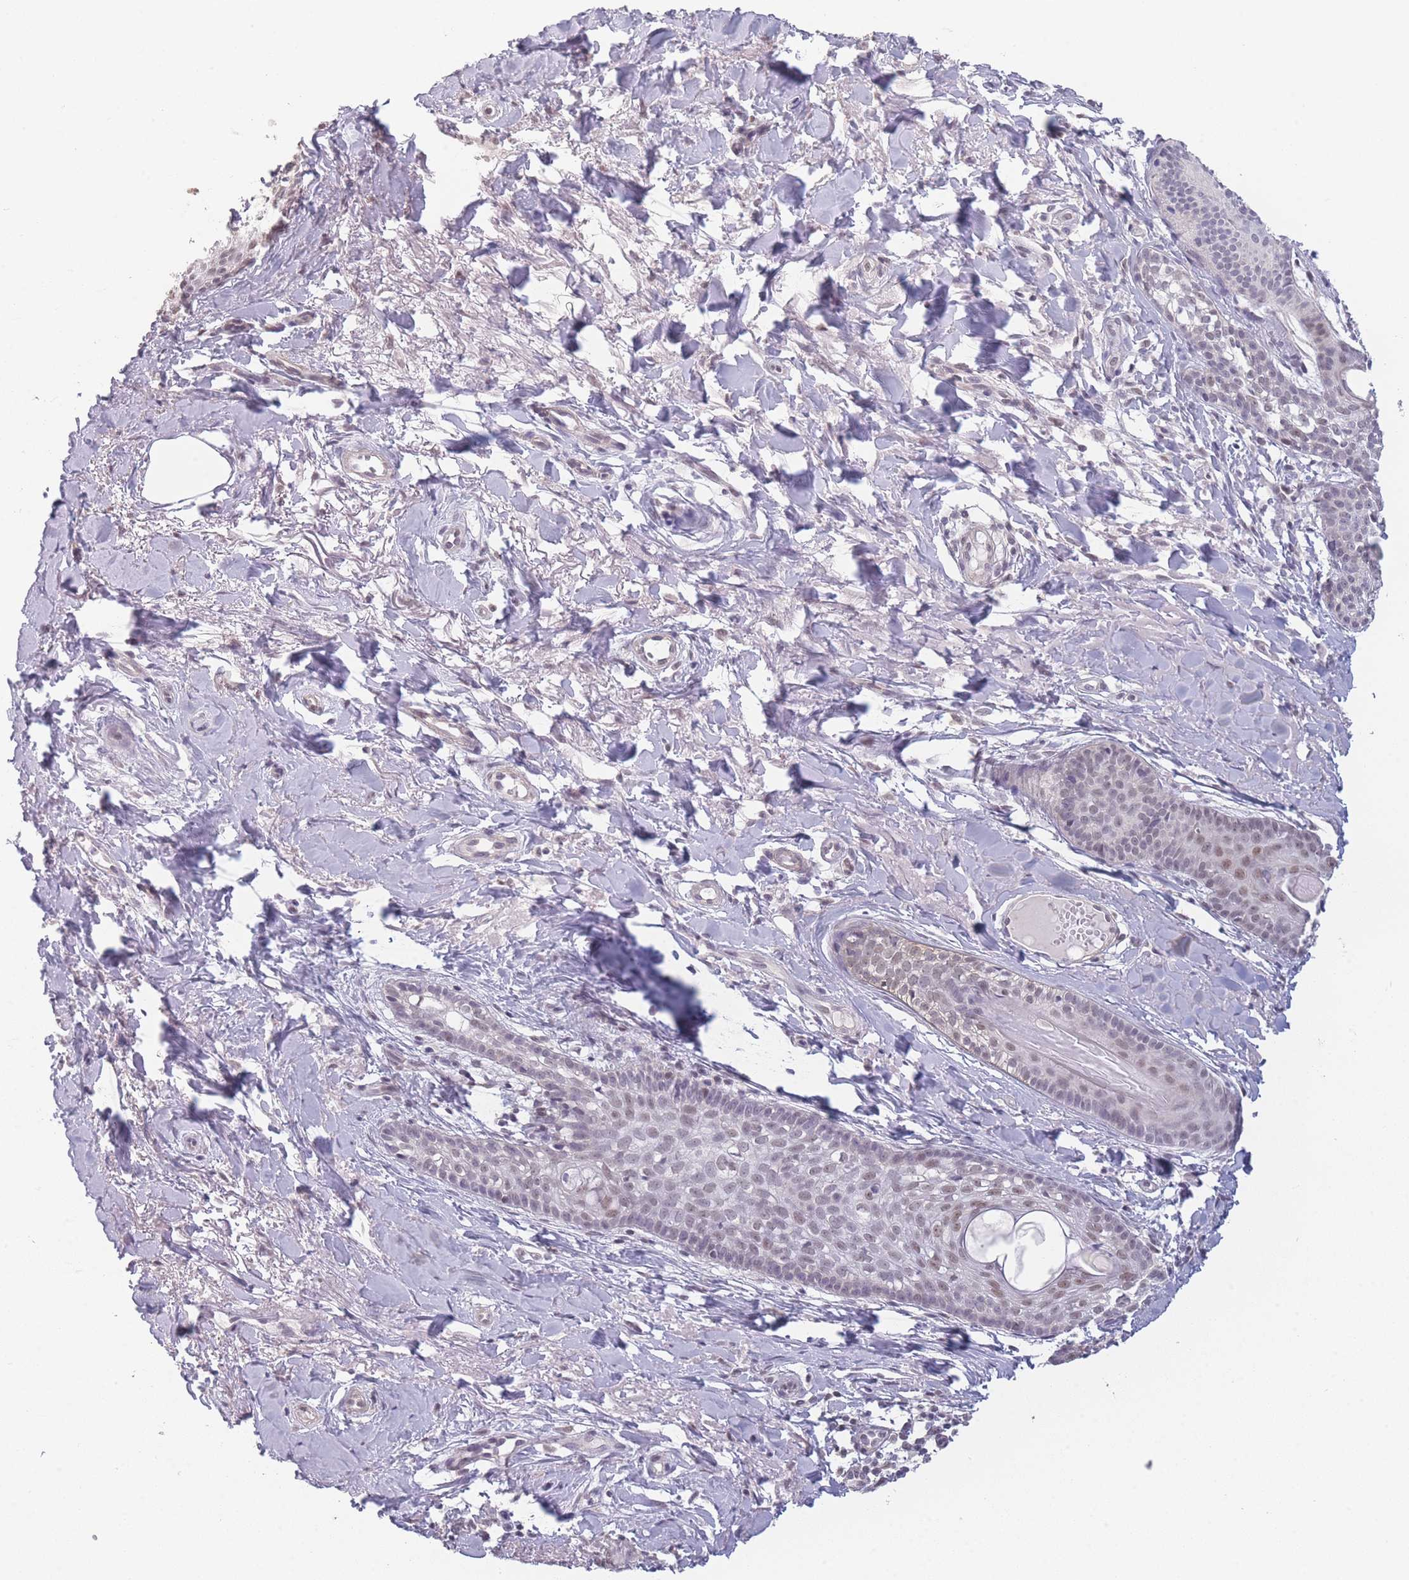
{"staining": {"intensity": "moderate", "quantity": "<25%", "location": "nuclear"}, "tissue": "skin cancer", "cell_type": "Tumor cells", "image_type": "cancer", "snomed": [{"axis": "morphology", "description": "Basal cell carcinoma"}, {"axis": "topography", "description": "Skin"}], "caption": "Skin cancer was stained to show a protein in brown. There is low levels of moderate nuclear staining in approximately <25% of tumor cells.", "gene": "SIN3B", "patient": {"sex": "female", "age": 76}}